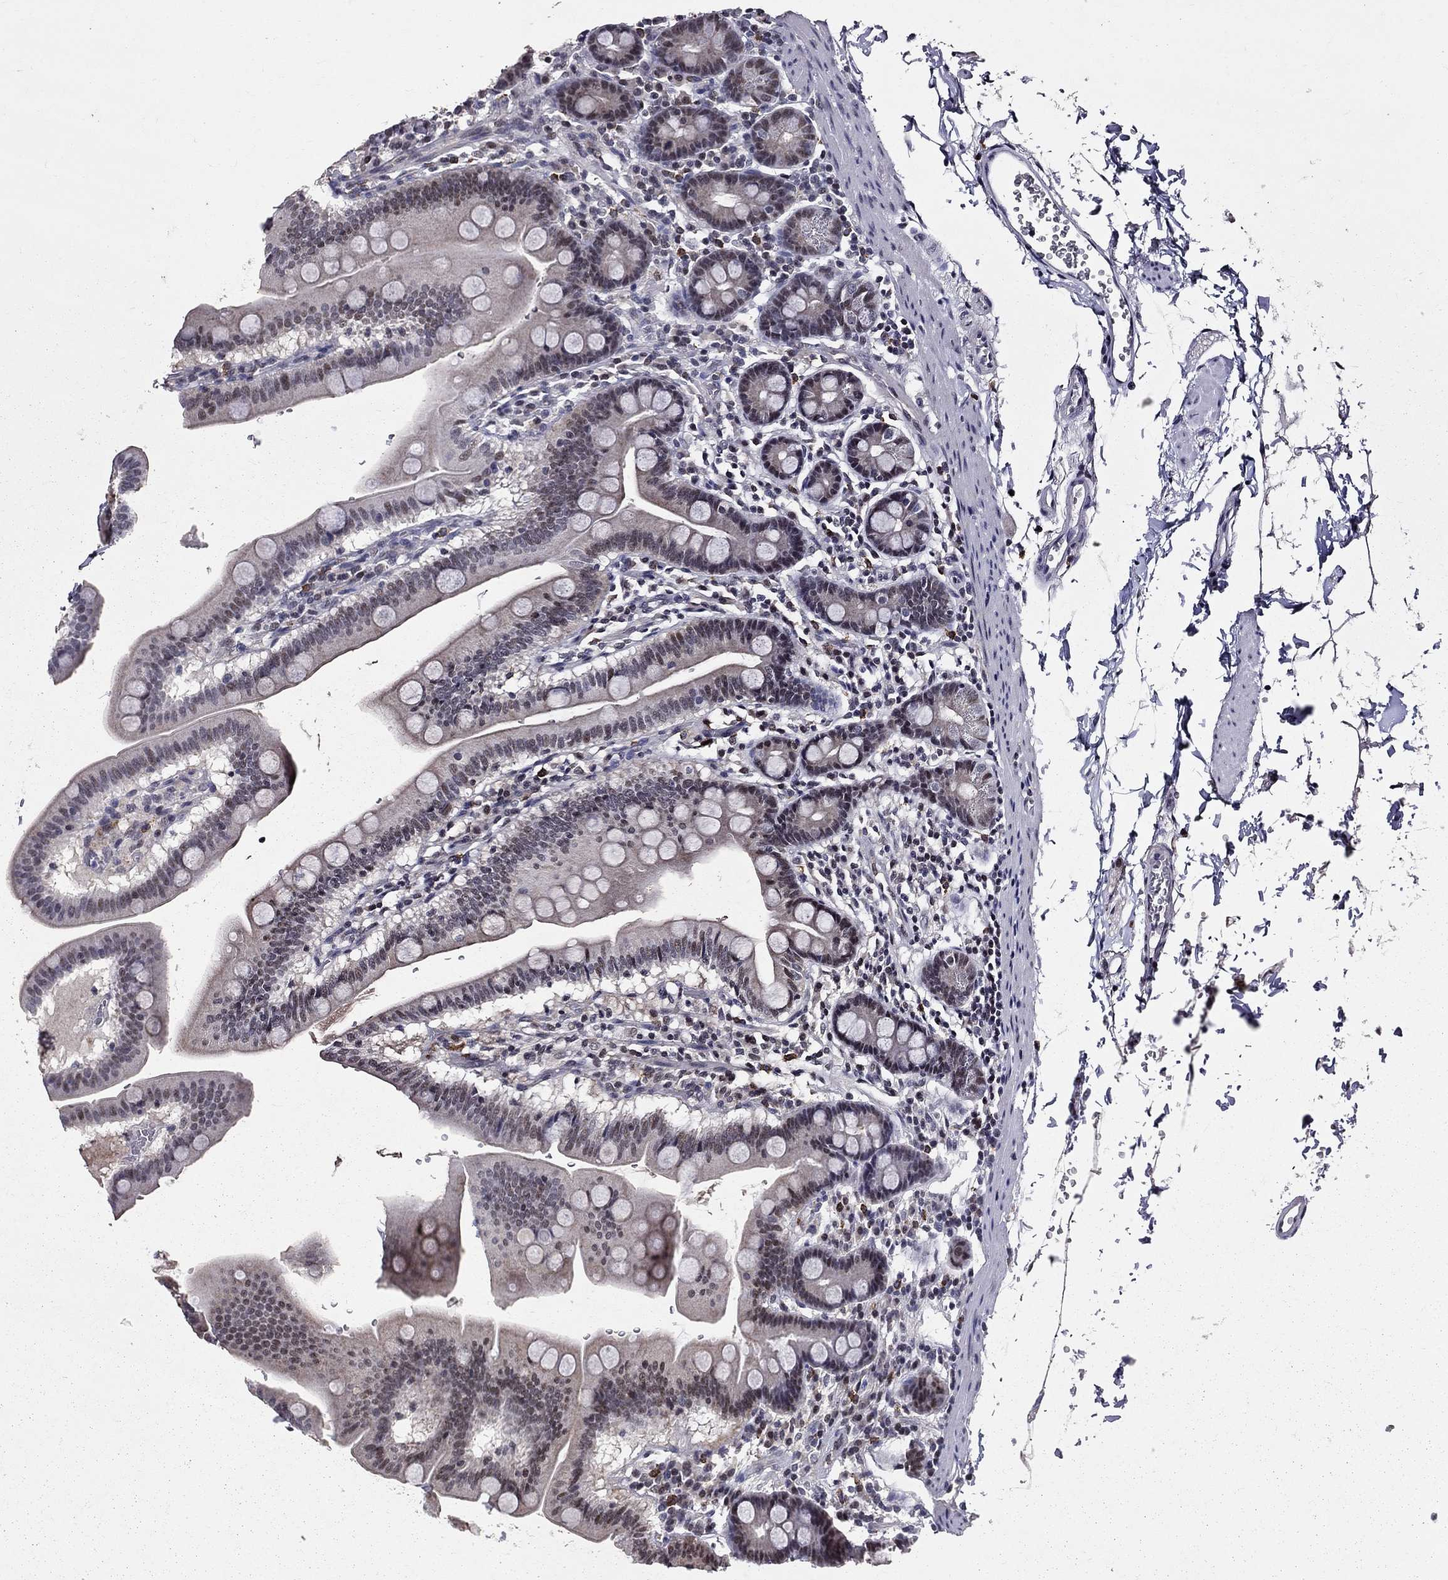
{"staining": {"intensity": "weak", "quantity": "25%-75%", "location": "nuclear"}, "tissue": "duodenum", "cell_type": "Glandular cells", "image_type": "normal", "snomed": [{"axis": "morphology", "description": "Normal tissue, NOS"}, {"axis": "topography", "description": "Duodenum"}], "caption": "This image demonstrates normal duodenum stained with IHC to label a protein in brown. The nuclear of glandular cells show weak positivity for the protein. Nuclei are counter-stained blue.", "gene": "HDAC3", "patient": {"sex": "male", "age": 59}}